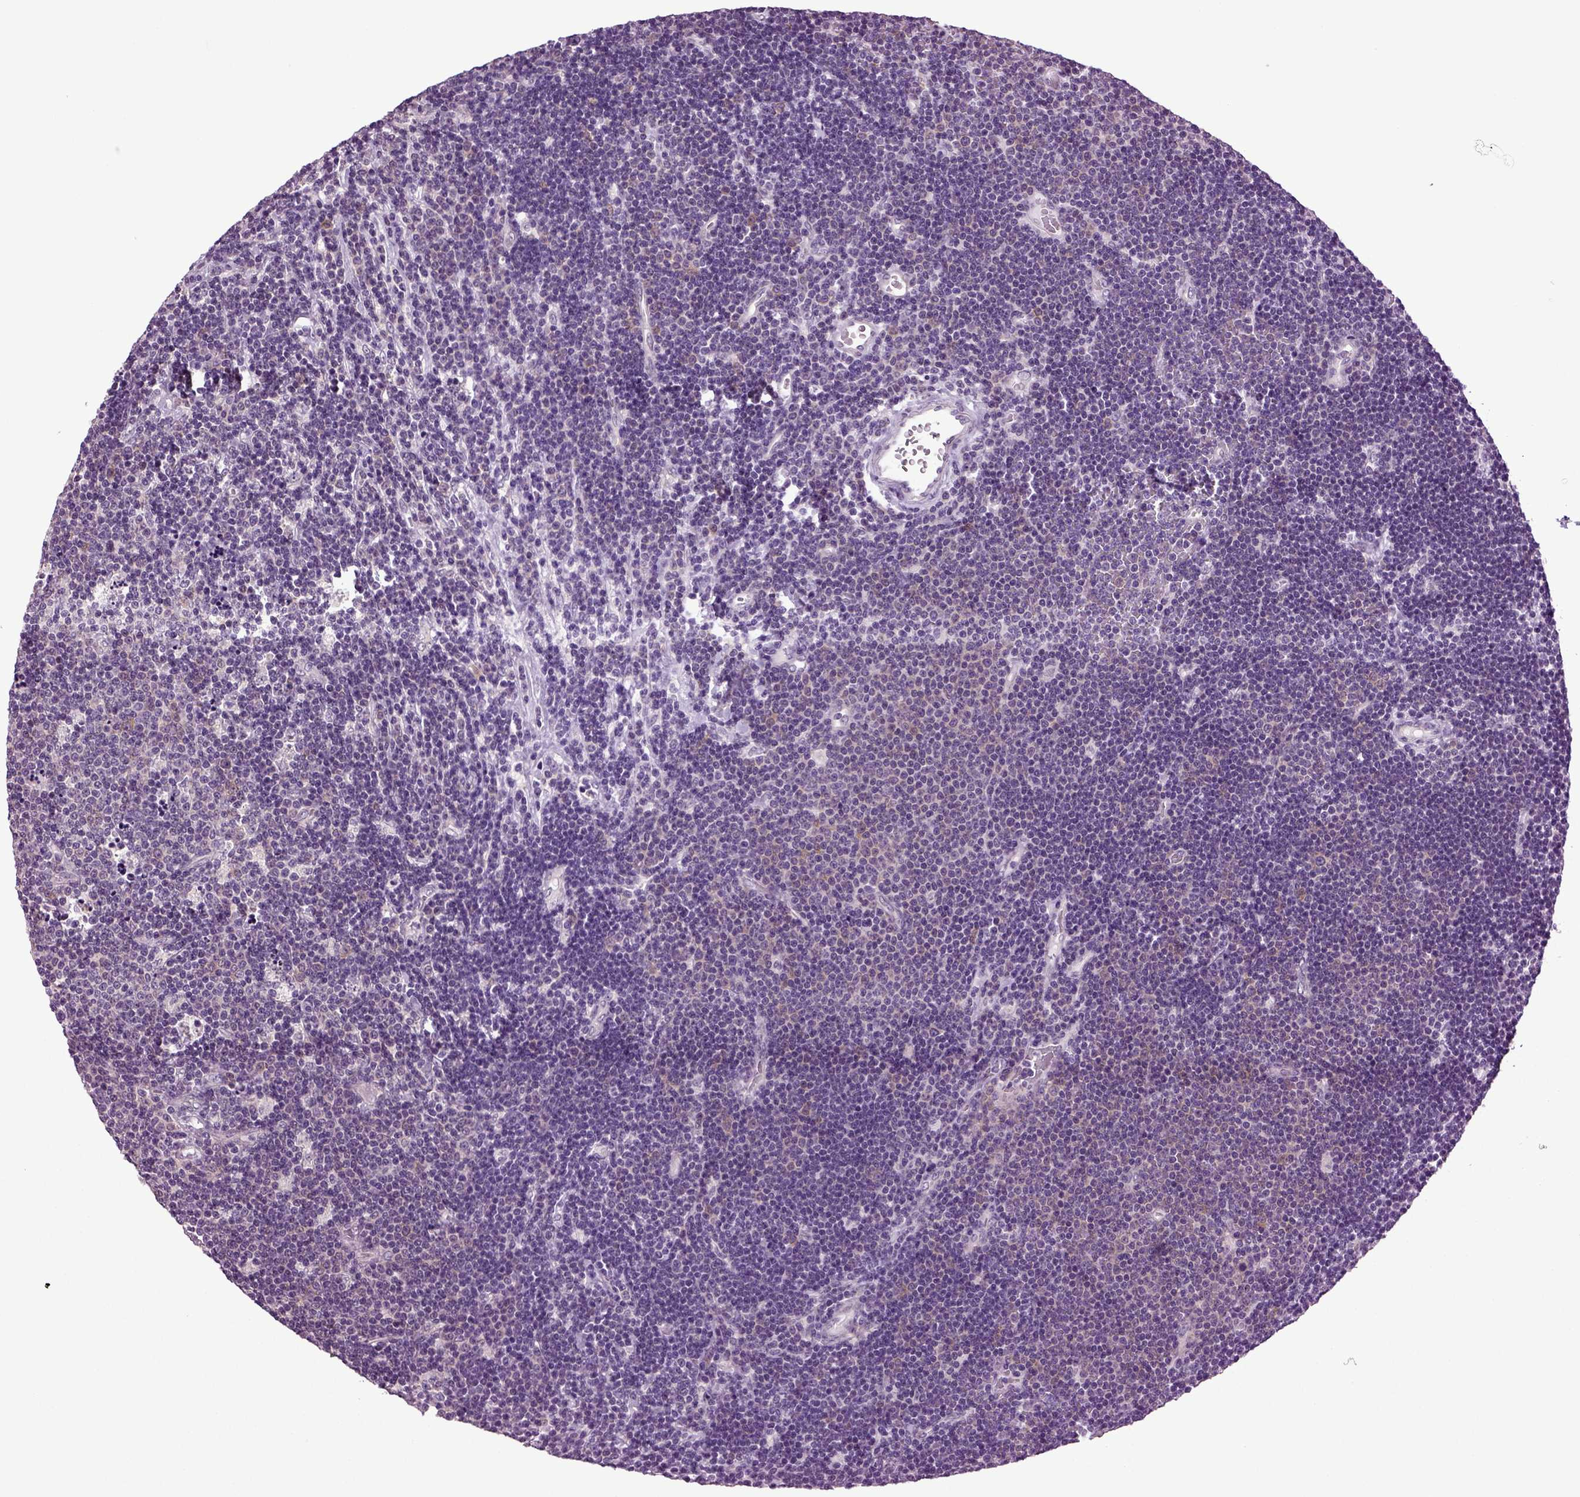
{"staining": {"intensity": "negative", "quantity": "none", "location": "none"}, "tissue": "lymphoma", "cell_type": "Tumor cells", "image_type": "cancer", "snomed": [{"axis": "morphology", "description": "Malignant lymphoma, non-Hodgkin's type, Low grade"}, {"axis": "topography", "description": "Brain"}], "caption": "This is an immunohistochemistry (IHC) histopathology image of human low-grade malignant lymphoma, non-Hodgkin's type. There is no staining in tumor cells.", "gene": "PLCH2", "patient": {"sex": "female", "age": 66}}